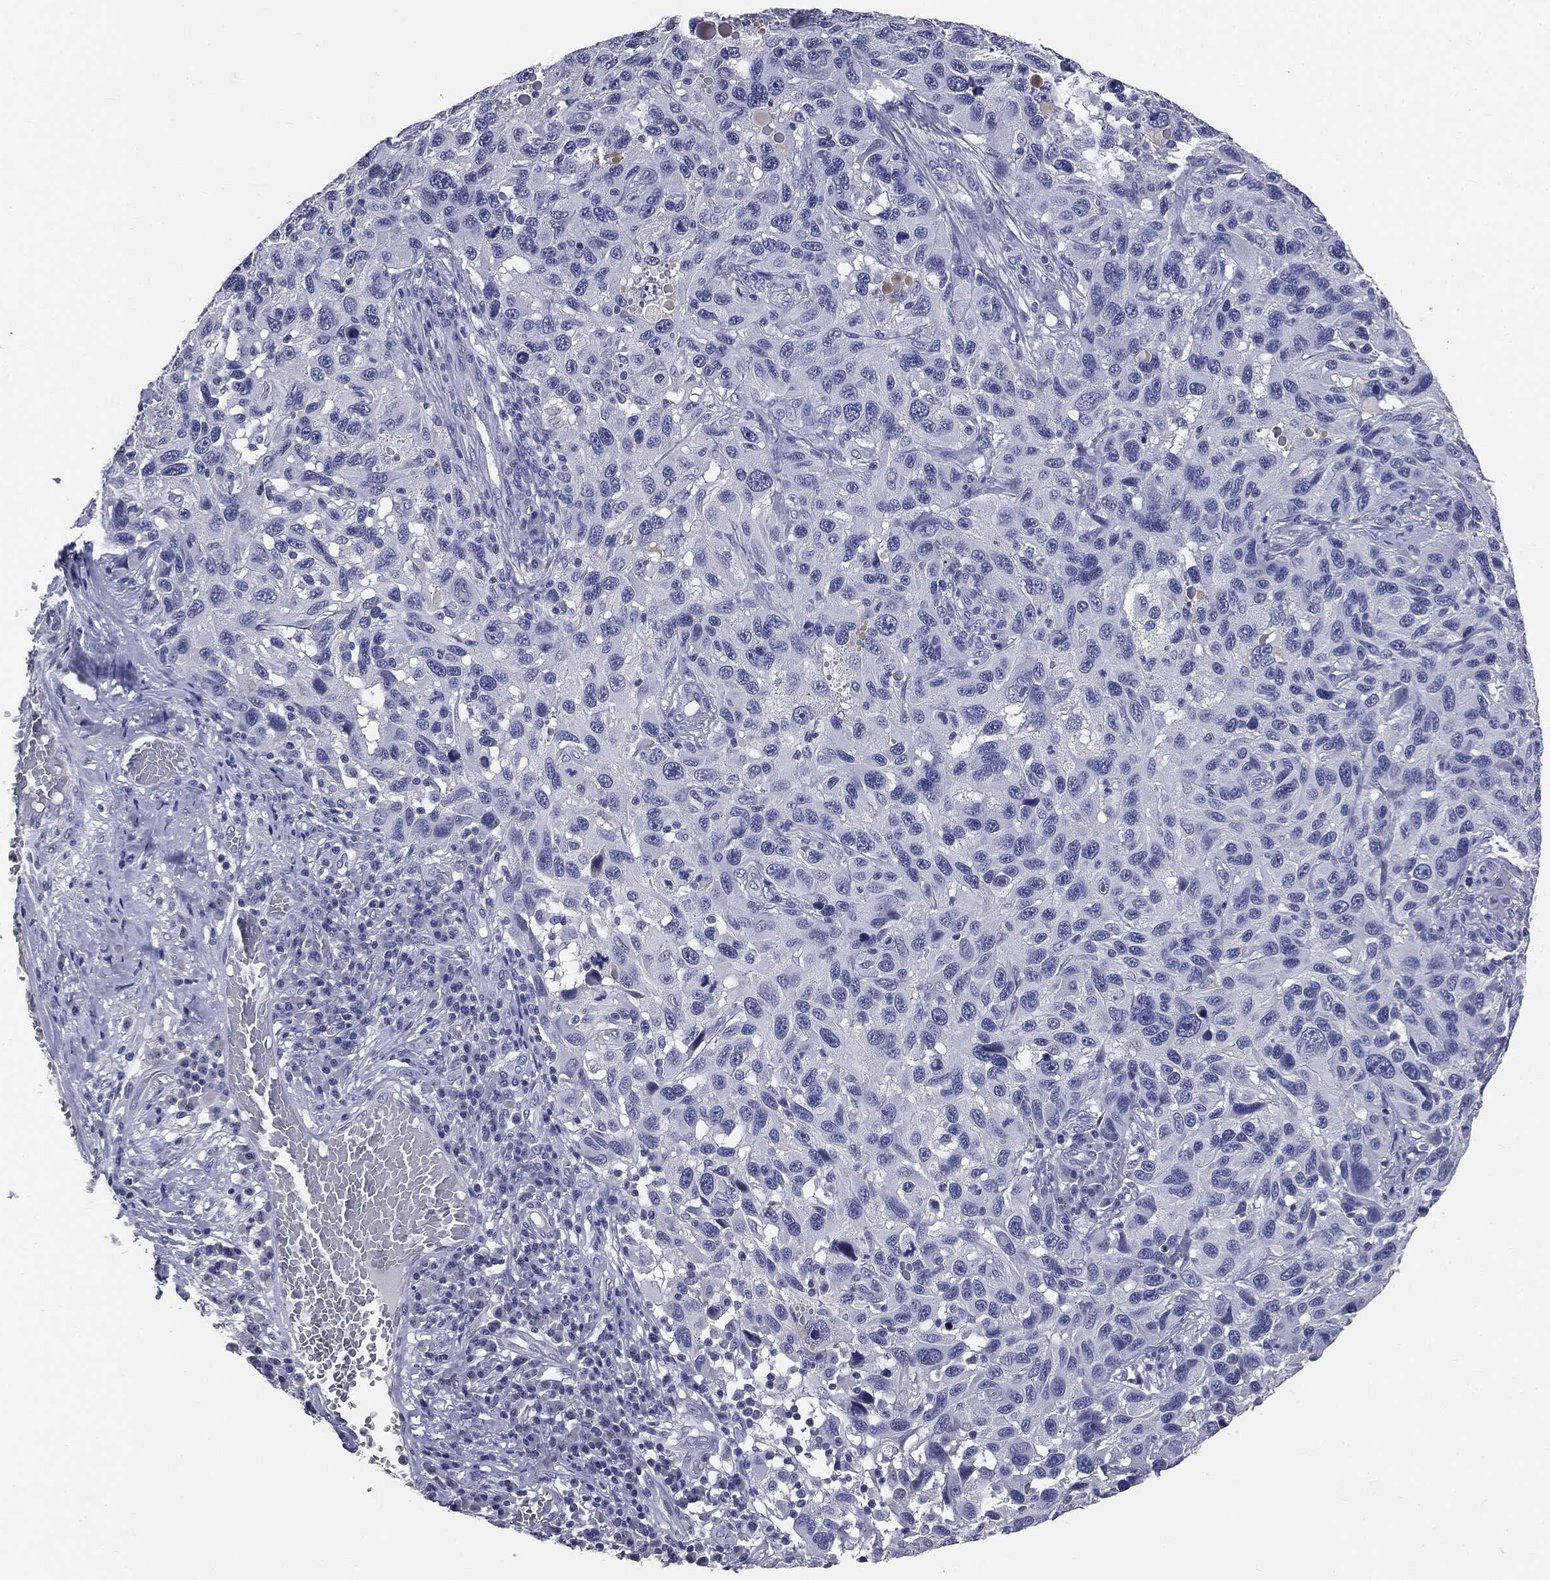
{"staining": {"intensity": "negative", "quantity": "none", "location": "none"}, "tissue": "melanoma", "cell_type": "Tumor cells", "image_type": "cancer", "snomed": [{"axis": "morphology", "description": "Malignant melanoma, NOS"}, {"axis": "topography", "description": "Skin"}], "caption": "Immunohistochemical staining of human malignant melanoma exhibits no significant positivity in tumor cells.", "gene": "AFP", "patient": {"sex": "male", "age": 53}}